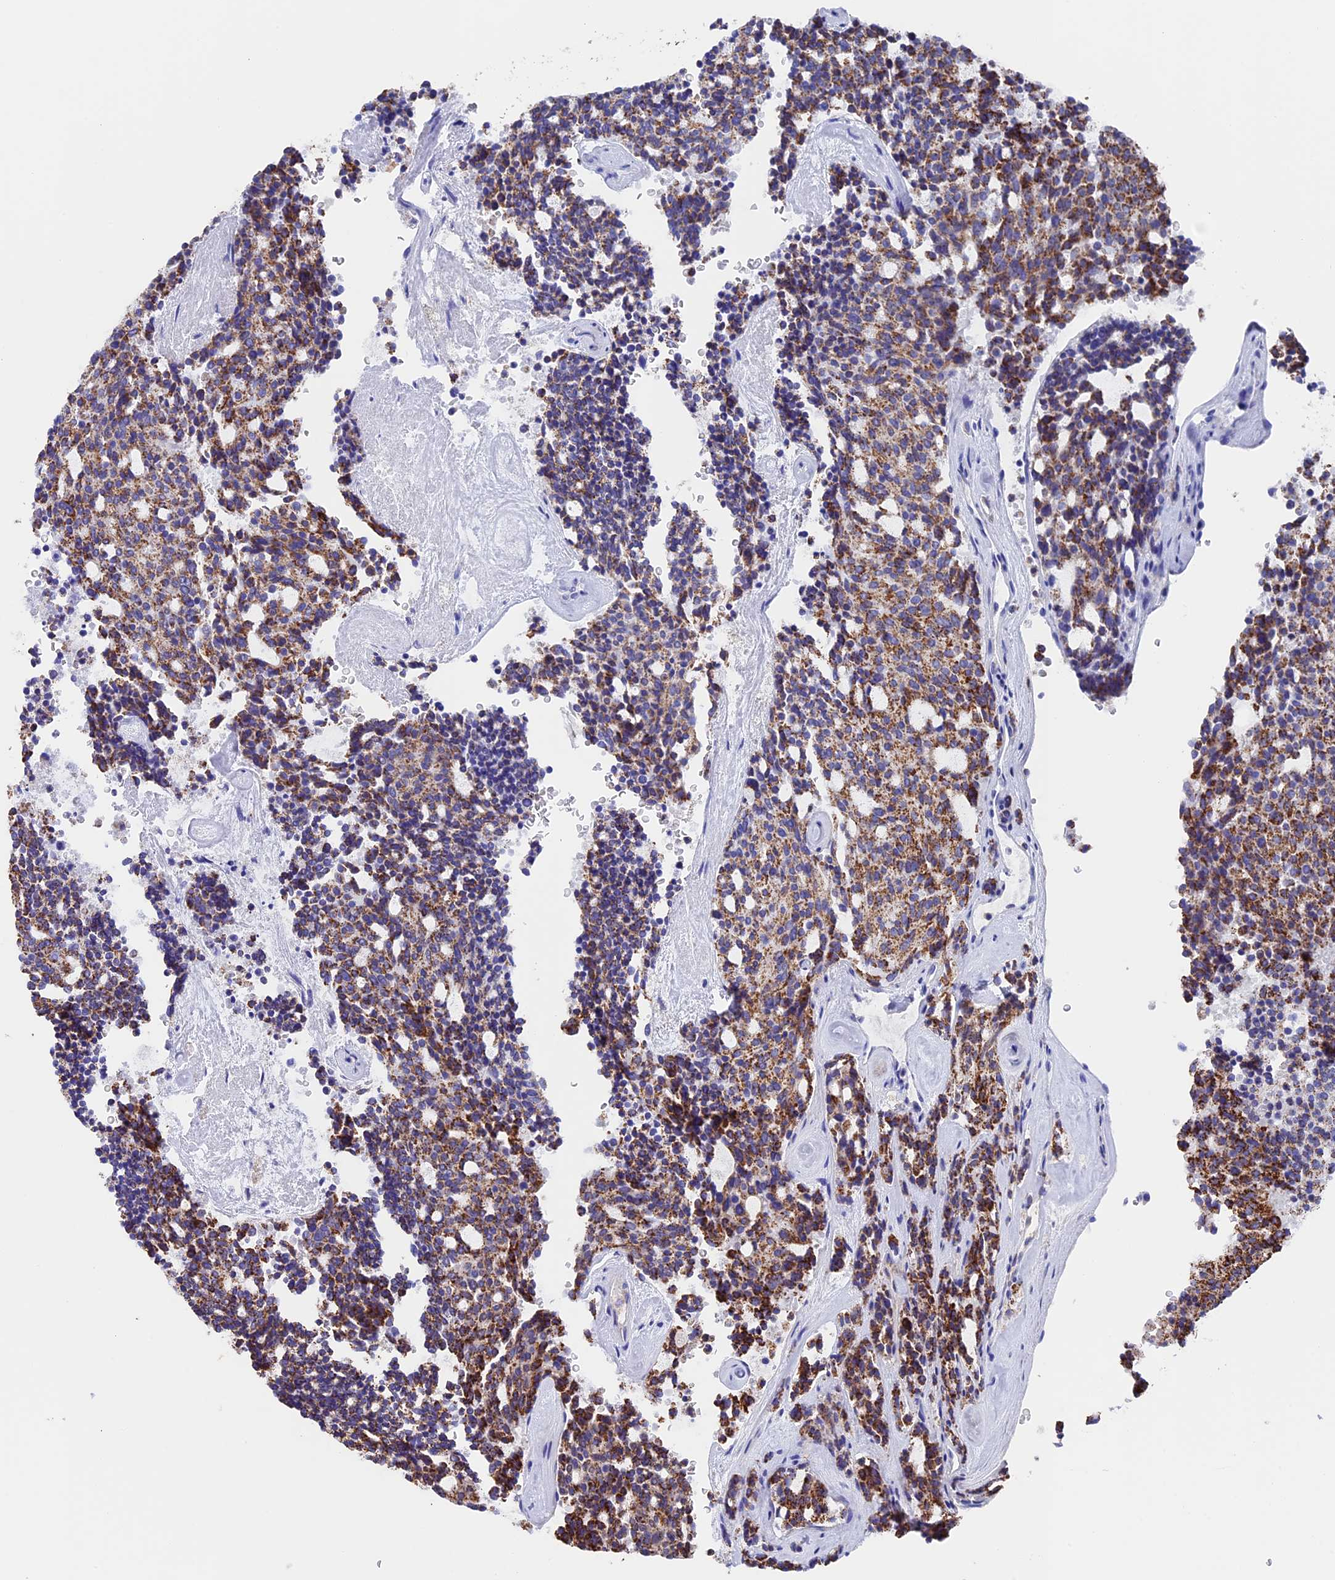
{"staining": {"intensity": "moderate", "quantity": ">75%", "location": "cytoplasmic/membranous"}, "tissue": "carcinoid", "cell_type": "Tumor cells", "image_type": "cancer", "snomed": [{"axis": "morphology", "description": "Carcinoid, malignant, NOS"}, {"axis": "topography", "description": "Pancreas"}], "caption": "Carcinoid stained with a brown dye reveals moderate cytoplasmic/membranous positive positivity in approximately >75% of tumor cells.", "gene": "ADAT1", "patient": {"sex": "female", "age": 54}}